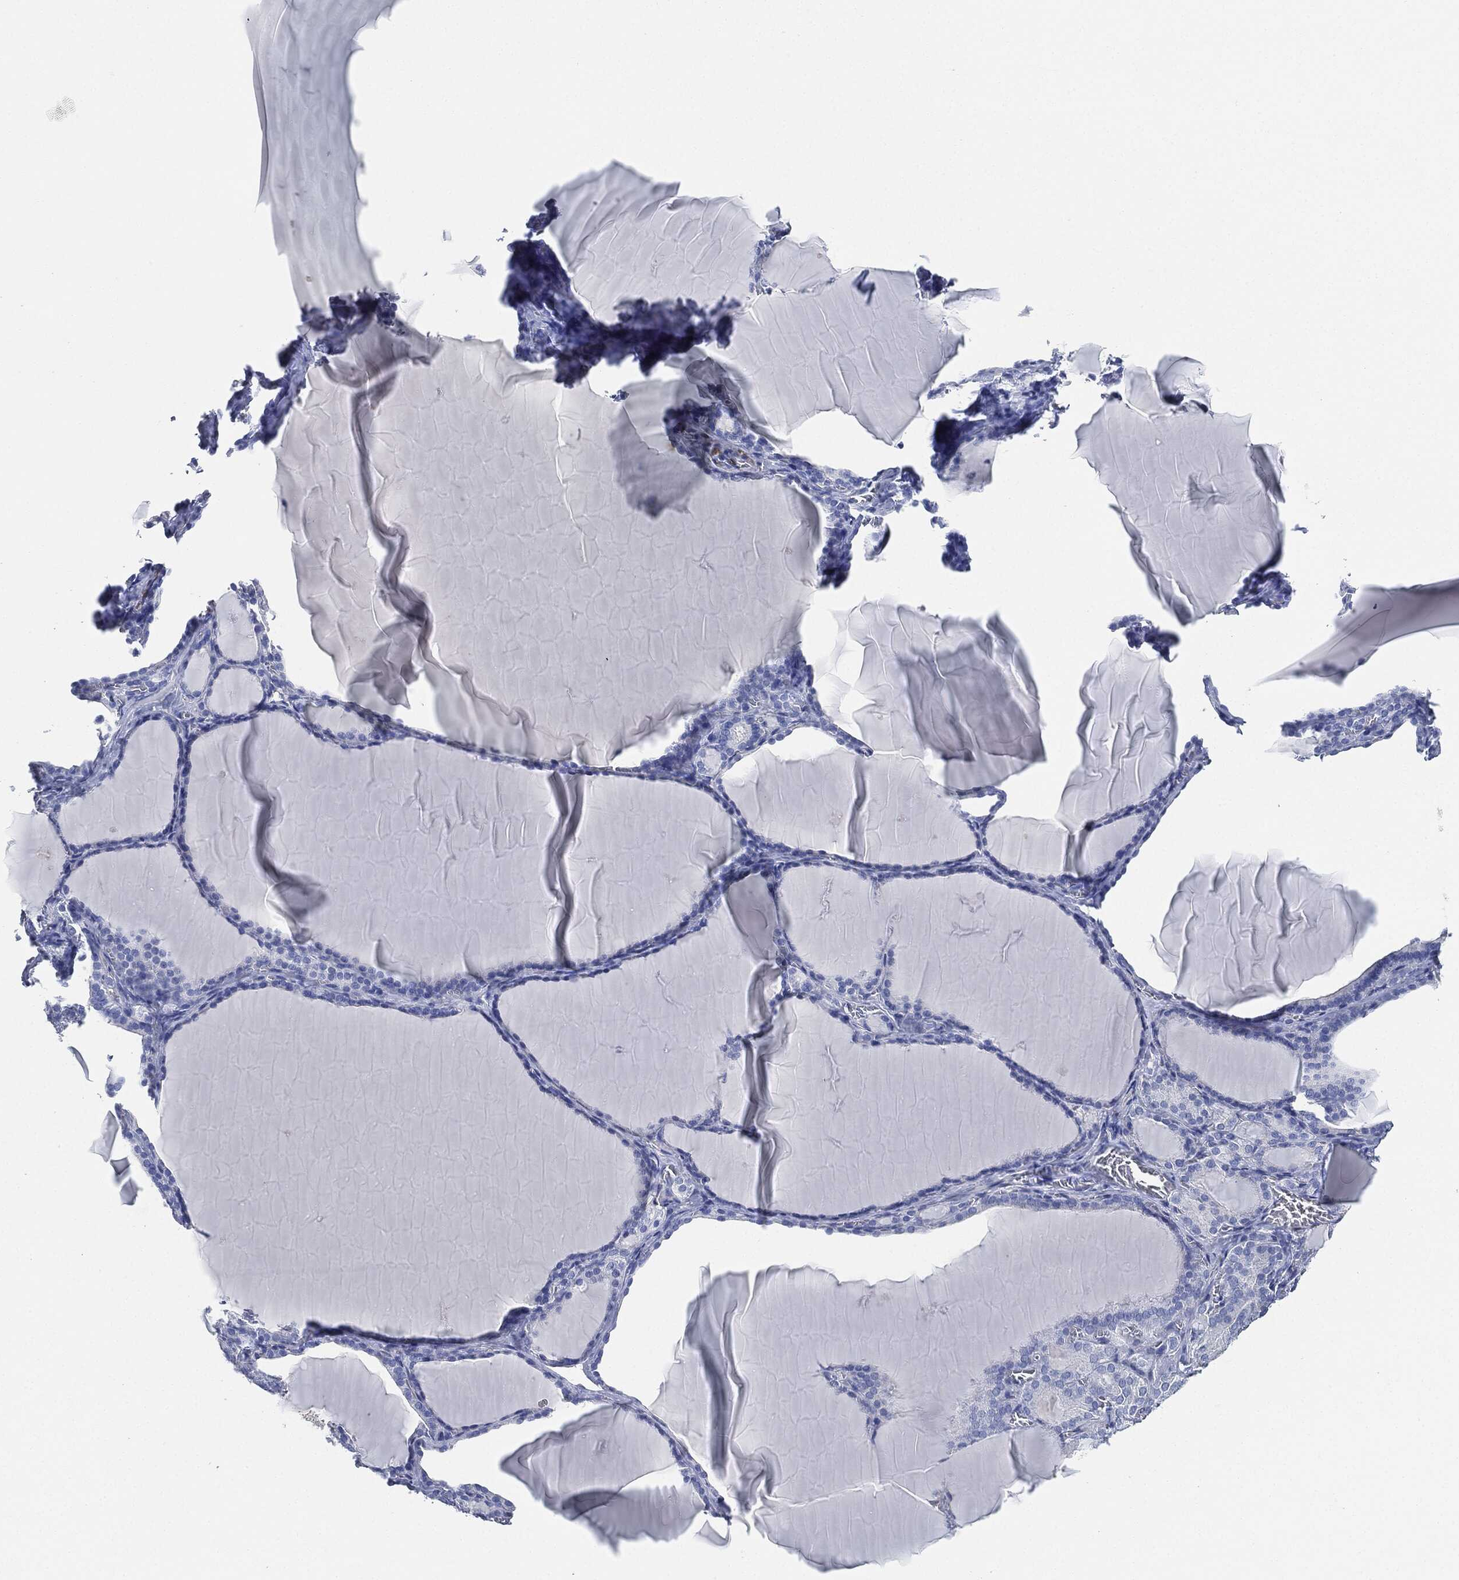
{"staining": {"intensity": "negative", "quantity": "none", "location": "none"}, "tissue": "thyroid gland", "cell_type": "Glandular cells", "image_type": "normal", "snomed": [{"axis": "morphology", "description": "Normal tissue, NOS"}, {"axis": "morphology", "description": "Hyperplasia, NOS"}, {"axis": "topography", "description": "Thyroid gland"}], "caption": "This histopathology image is of unremarkable thyroid gland stained with immunohistochemistry to label a protein in brown with the nuclei are counter-stained blue. There is no positivity in glandular cells.", "gene": "TAGLN", "patient": {"sex": "female", "age": 27}}